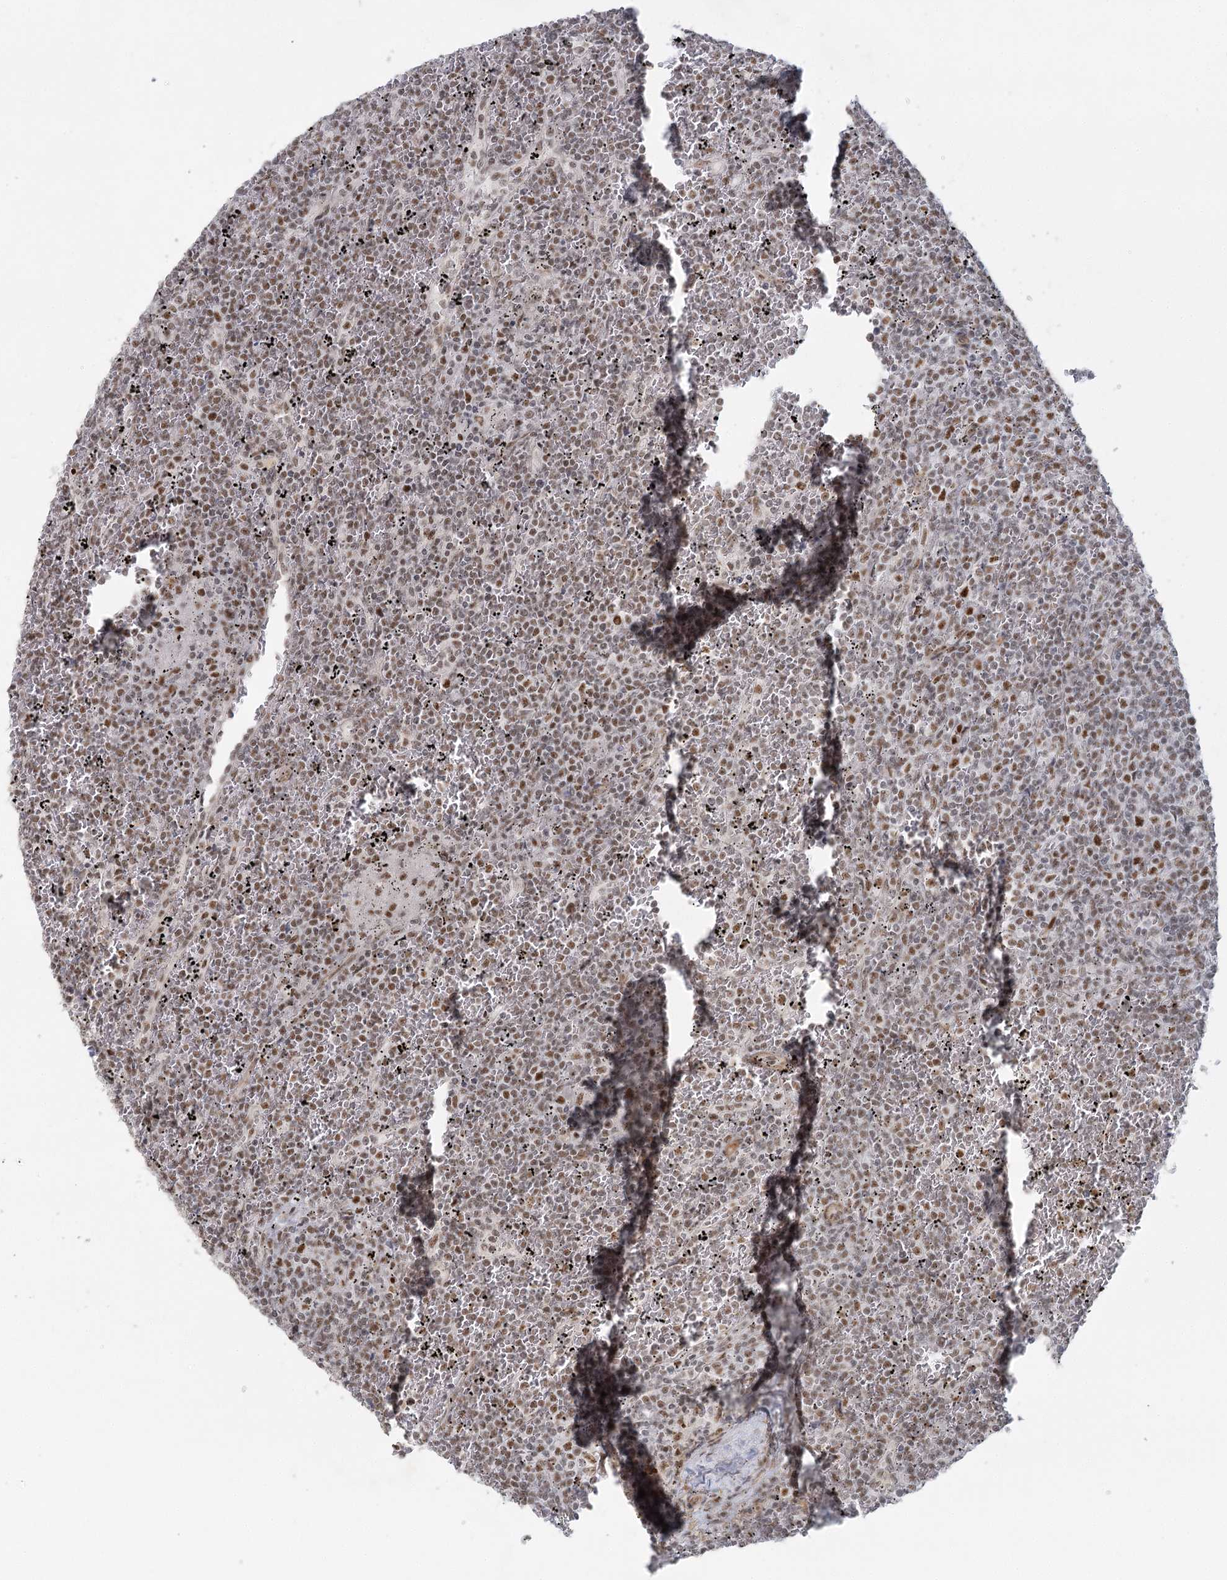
{"staining": {"intensity": "moderate", "quantity": "25%-75%", "location": "nuclear"}, "tissue": "lymphoma", "cell_type": "Tumor cells", "image_type": "cancer", "snomed": [{"axis": "morphology", "description": "Malignant lymphoma, non-Hodgkin's type, Low grade"}, {"axis": "topography", "description": "Spleen"}], "caption": "The histopathology image reveals staining of lymphoma, revealing moderate nuclear protein positivity (brown color) within tumor cells. The staining was performed using DAB (3,3'-diaminobenzidine), with brown indicating positive protein expression. Nuclei are stained blue with hematoxylin.", "gene": "U2SURP", "patient": {"sex": "female", "age": 19}}